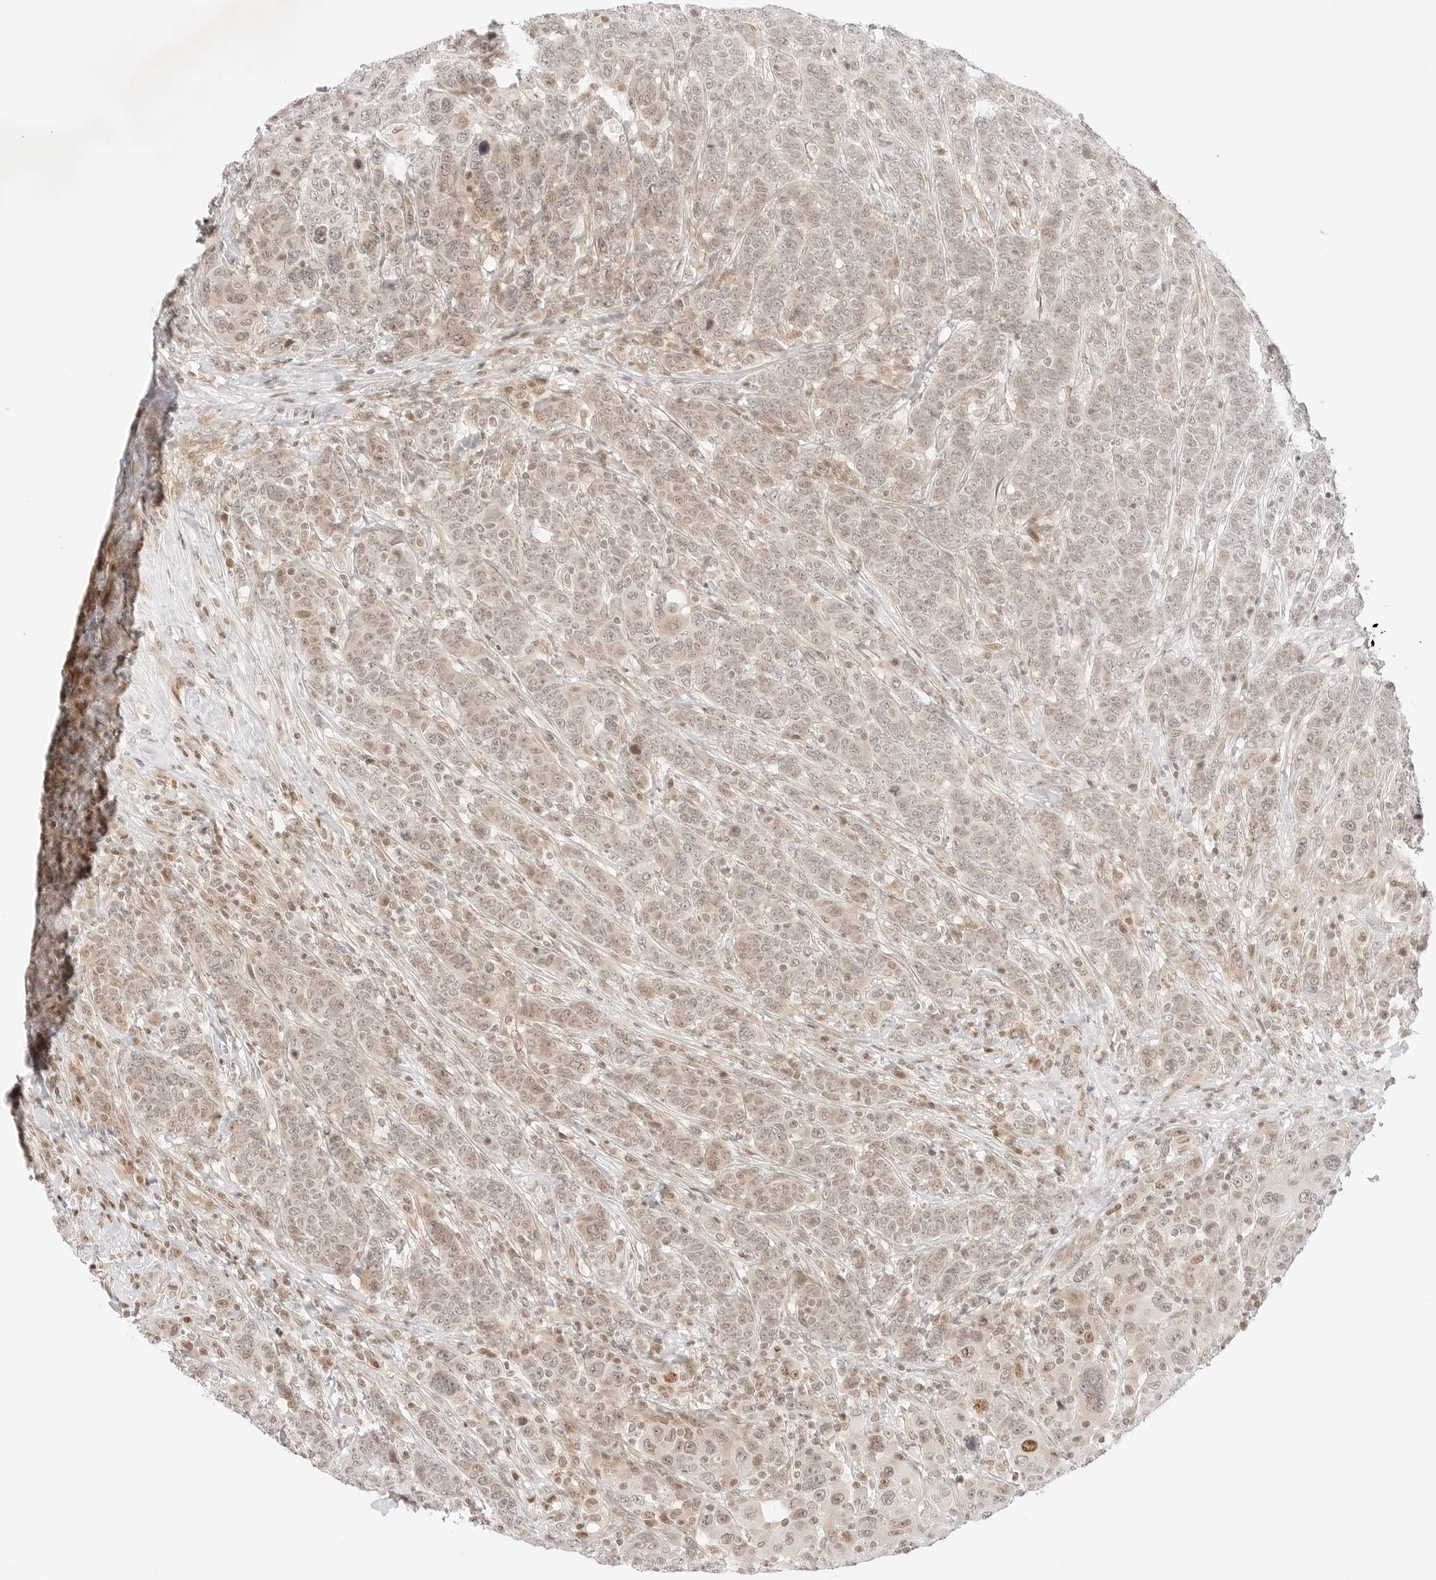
{"staining": {"intensity": "weak", "quantity": ">75%", "location": "cytoplasmic/membranous,nuclear"}, "tissue": "breast cancer", "cell_type": "Tumor cells", "image_type": "cancer", "snomed": [{"axis": "morphology", "description": "Duct carcinoma"}, {"axis": "topography", "description": "Breast"}], "caption": "Human breast cancer (infiltrating ductal carcinoma) stained with a protein marker shows weak staining in tumor cells.", "gene": "RPS6KL1", "patient": {"sex": "female", "age": 37}}